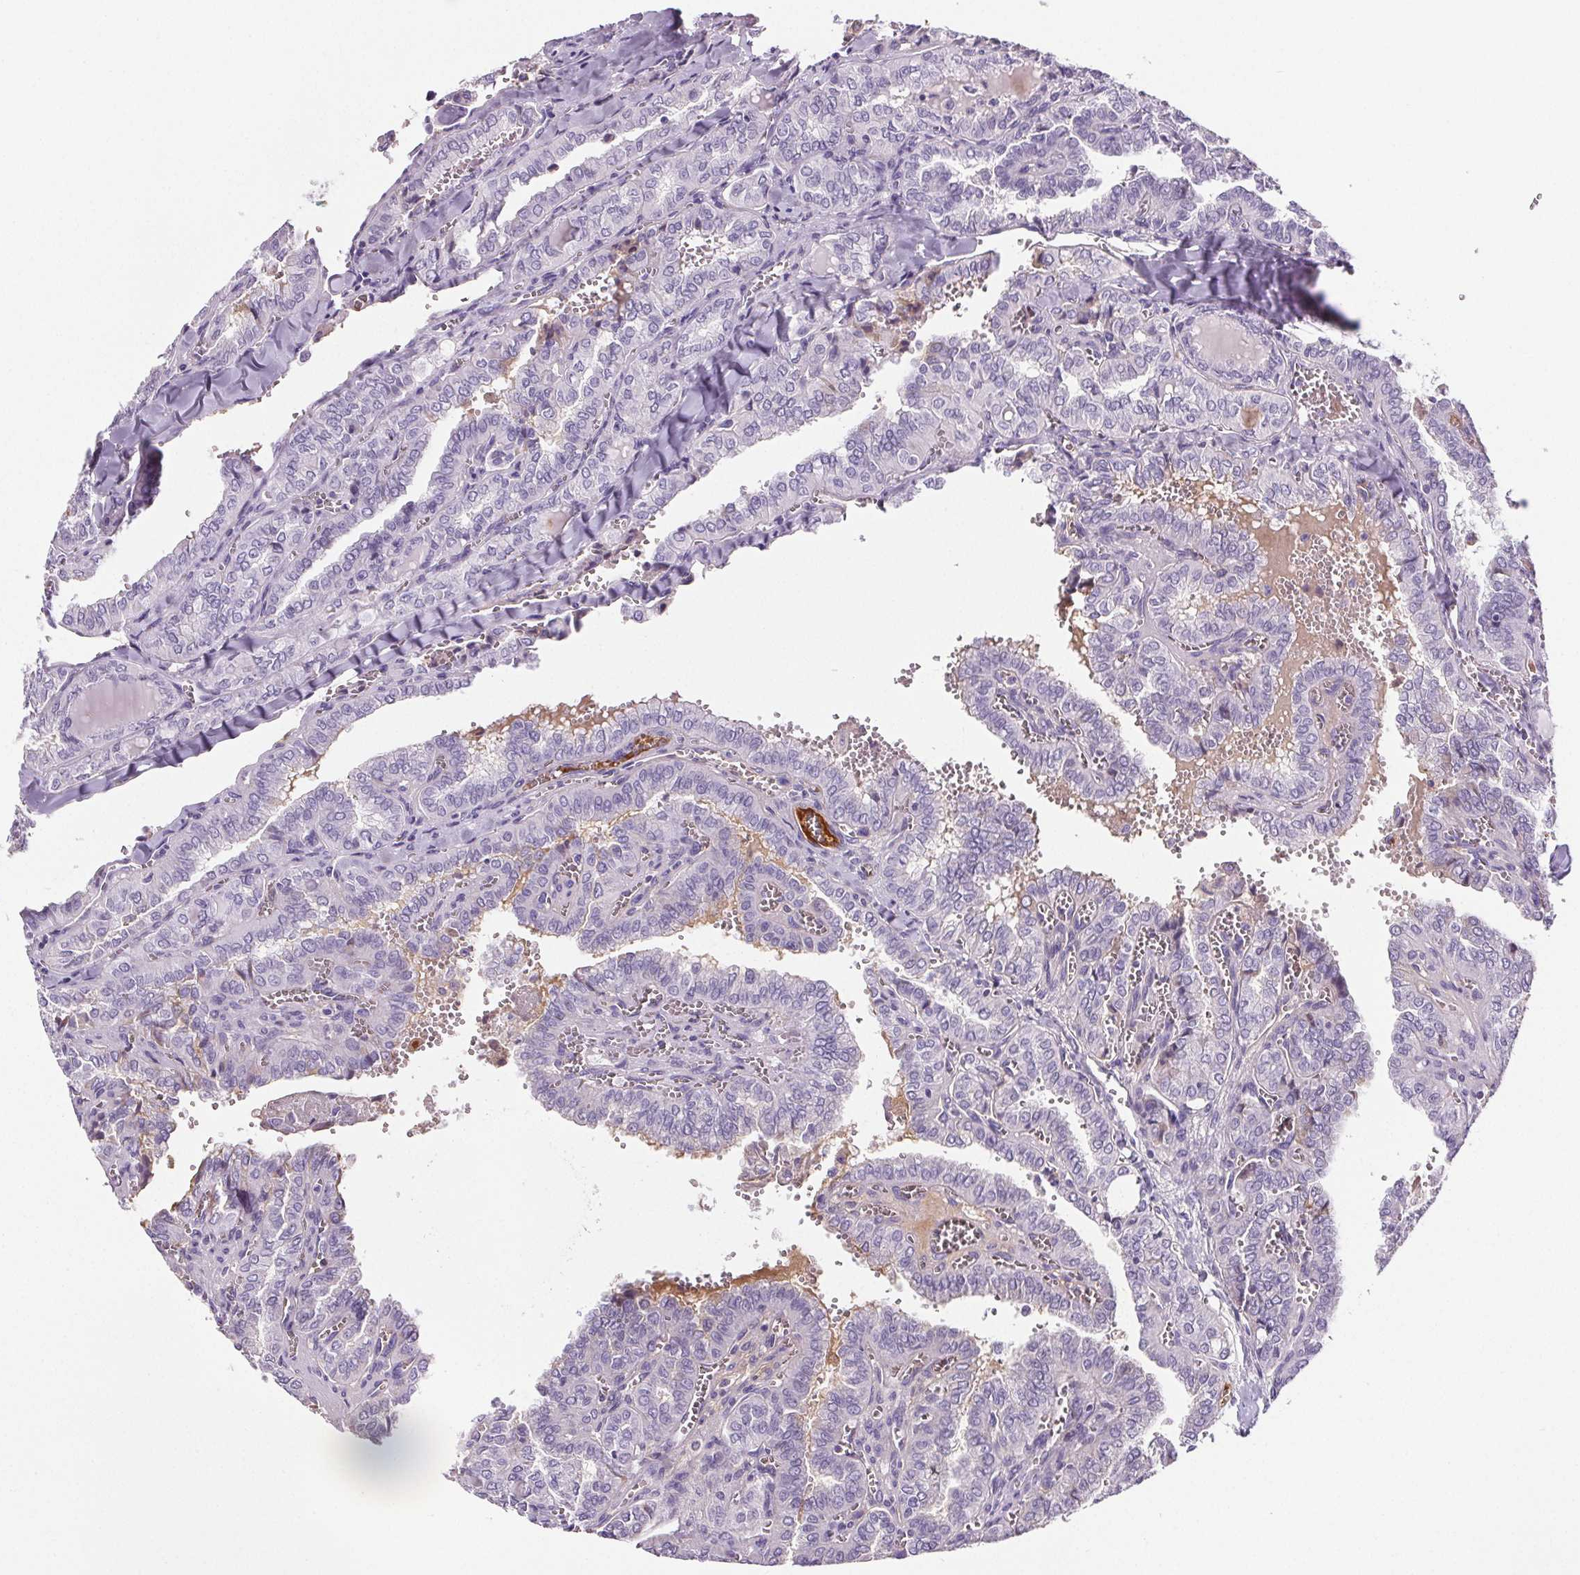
{"staining": {"intensity": "negative", "quantity": "none", "location": "none"}, "tissue": "thyroid cancer", "cell_type": "Tumor cells", "image_type": "cancer", "snomed": [{"axis": "morphology", "description": "Papillary adenocarcinoma, NOS"}, {"axis": "topography", "description": "Thyroid gland"}], "caption": "This is an immunohistochemistry (IHC) histopathology image of human thyroid papillary adenocarcinoma. There is no positivity in tumor cells.", "gene": "CD5L", "patient": {"sex": "female", "age": 41}}